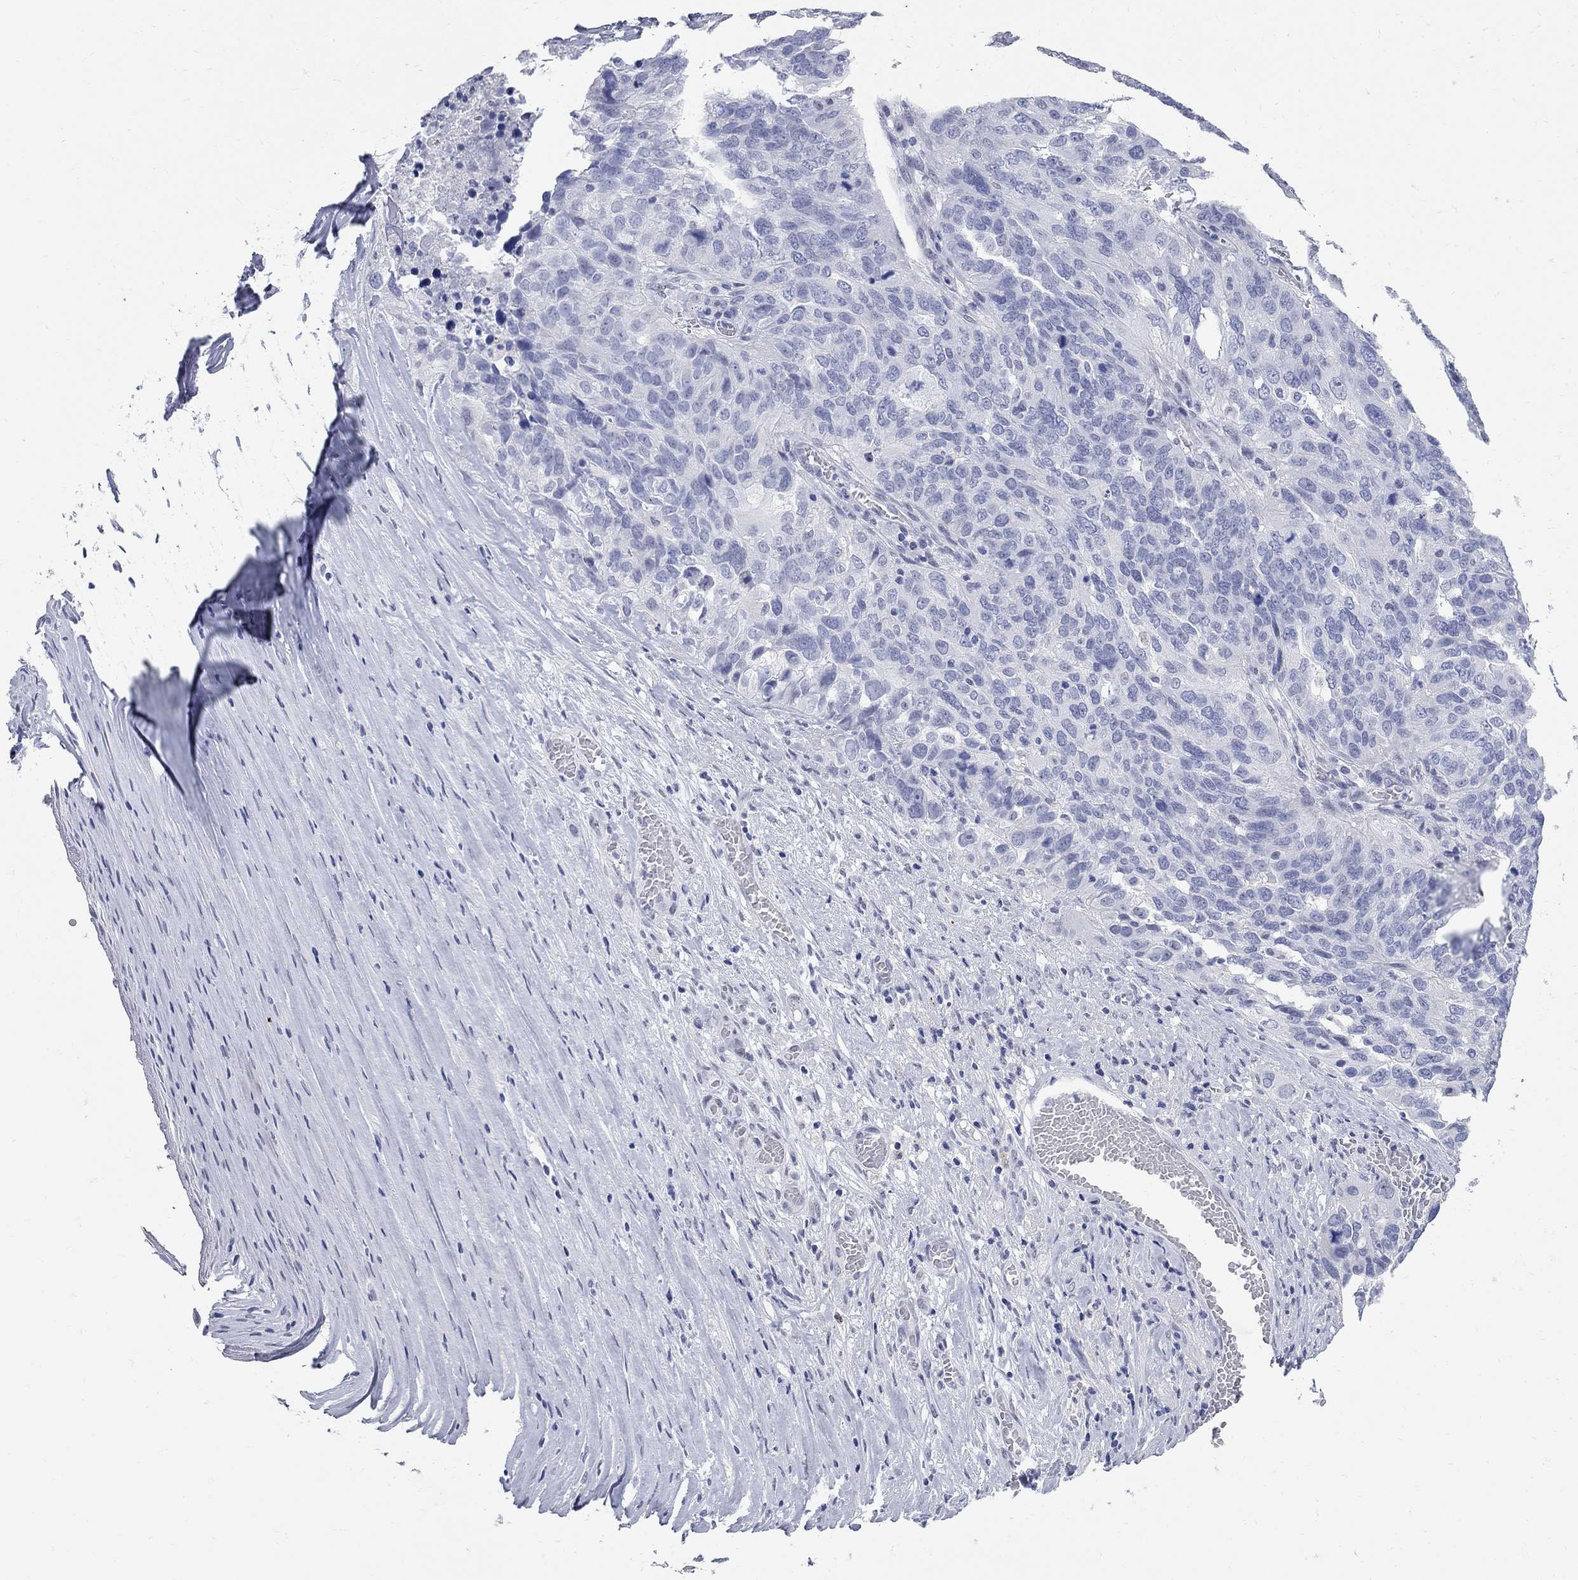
{"staining": {"intensity": "negative", "quantity": "none", "location": "none"}, "tissue": "ovarian cancer", "cell_type": "Tumor cells", "image_type": "cancer", "snomed": [{"axis": "morphology", "description": "Carcinoma, endometroid"}, {"axis": "topography", "description": "Soft tissue"}, {"axis": "topography", "description": "Ovary"}], "caption": "IHC of ovarian cancer (endometroid carcinoma) displays no positivity in tumor cells.", "gene": "BPIFB1", "patient": {"sex": "female", "age": 52}}